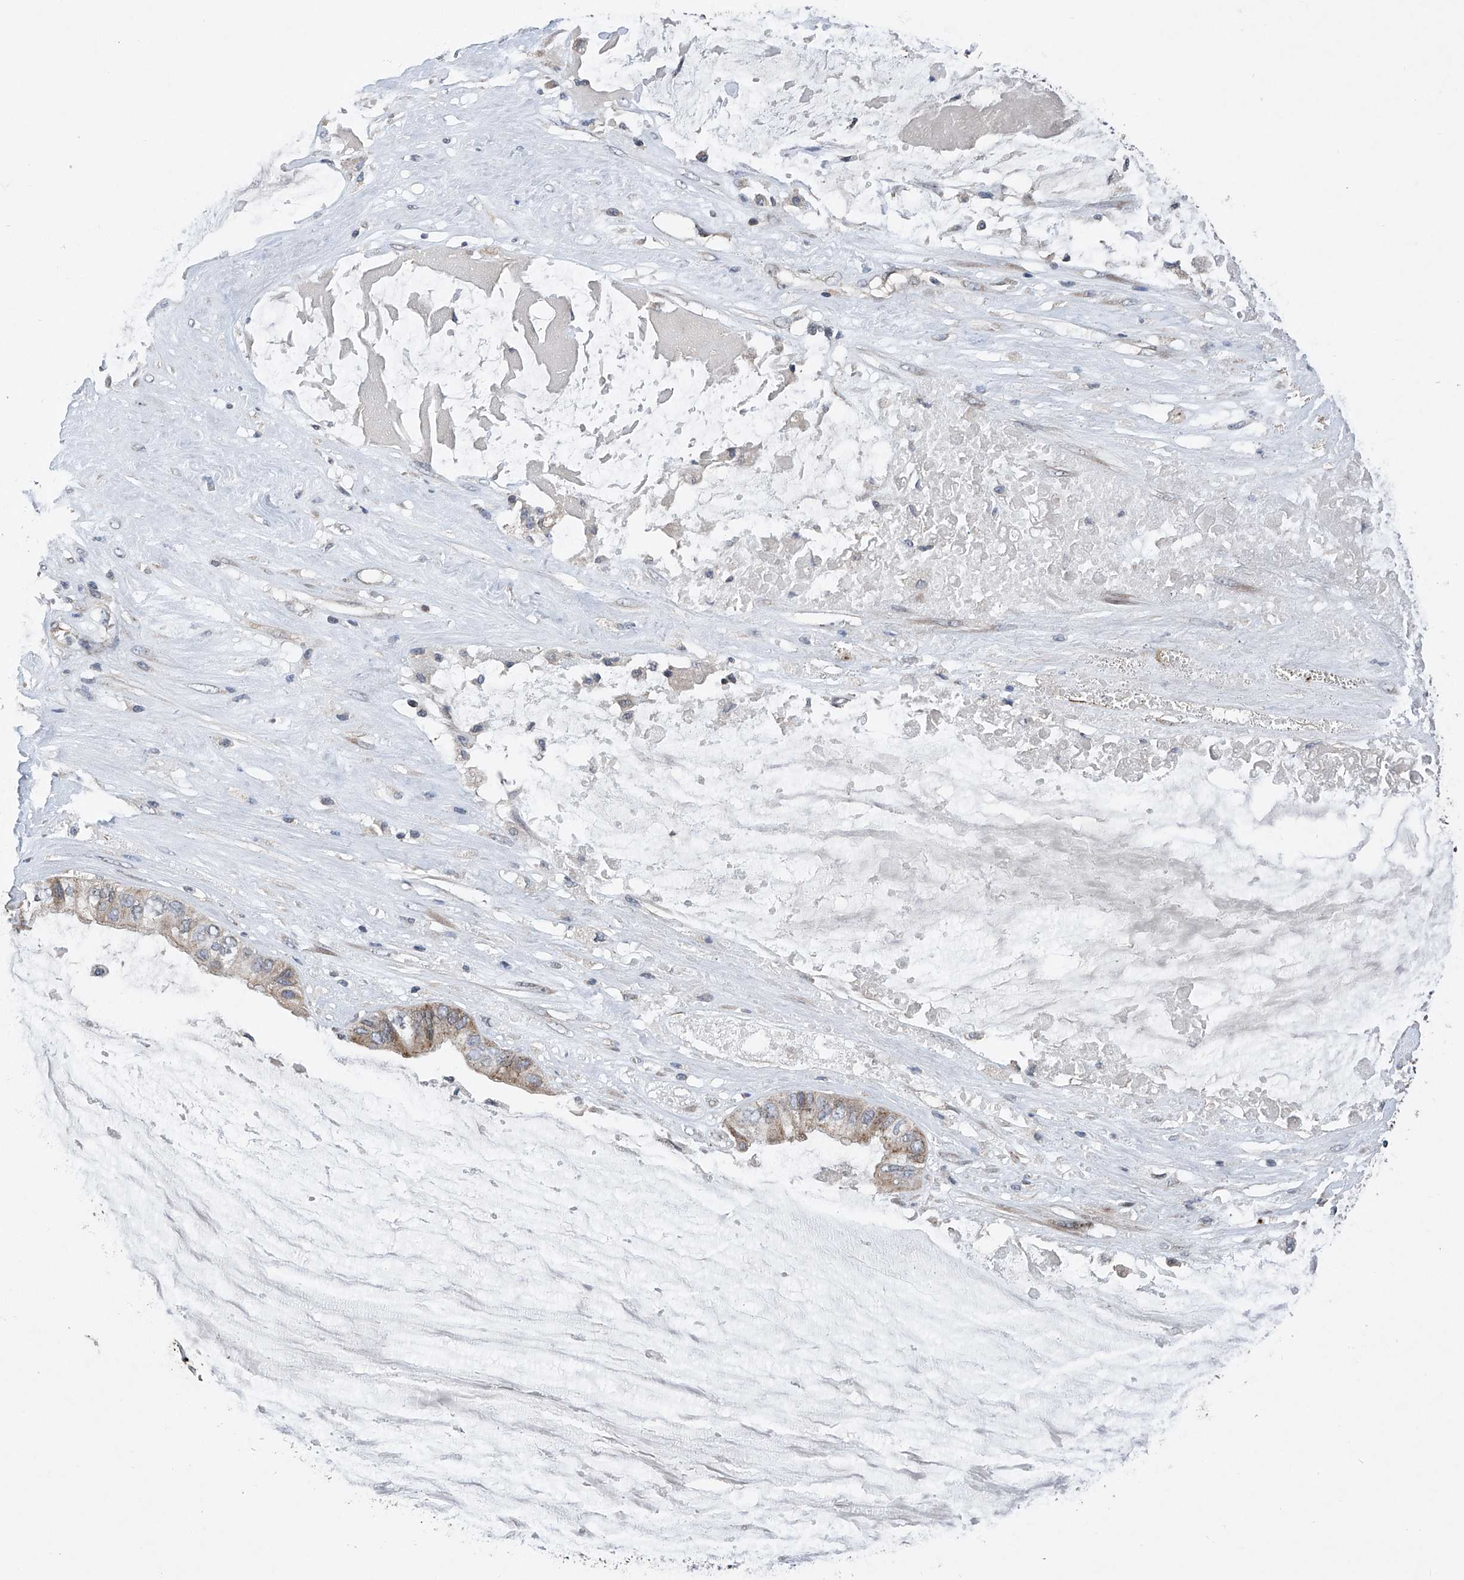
{"staining": {"intensity": "moderate", "quantity": ">75%", "location": "cytoplasmic/membranous"}, "tissue": "ovarian cancer", "cell_type": "Tumor cells", "image_type": "cancer", "snomed": [{"axis": "morphology", "description": "Cystadenocarcinoma, mucinous, NOS"}, {"axis": "topography", "description": "Ovary"}], "caption": "DAB immunohistochemical staining of human ovarian cancer (mucinous cystadenocarcinoma) reveals moderate cytoplasmic/membranous protein expression in about >75% of tumor cells.", "gene": "BCKDHB", "patient": {"sex": "female", "age": 80}}